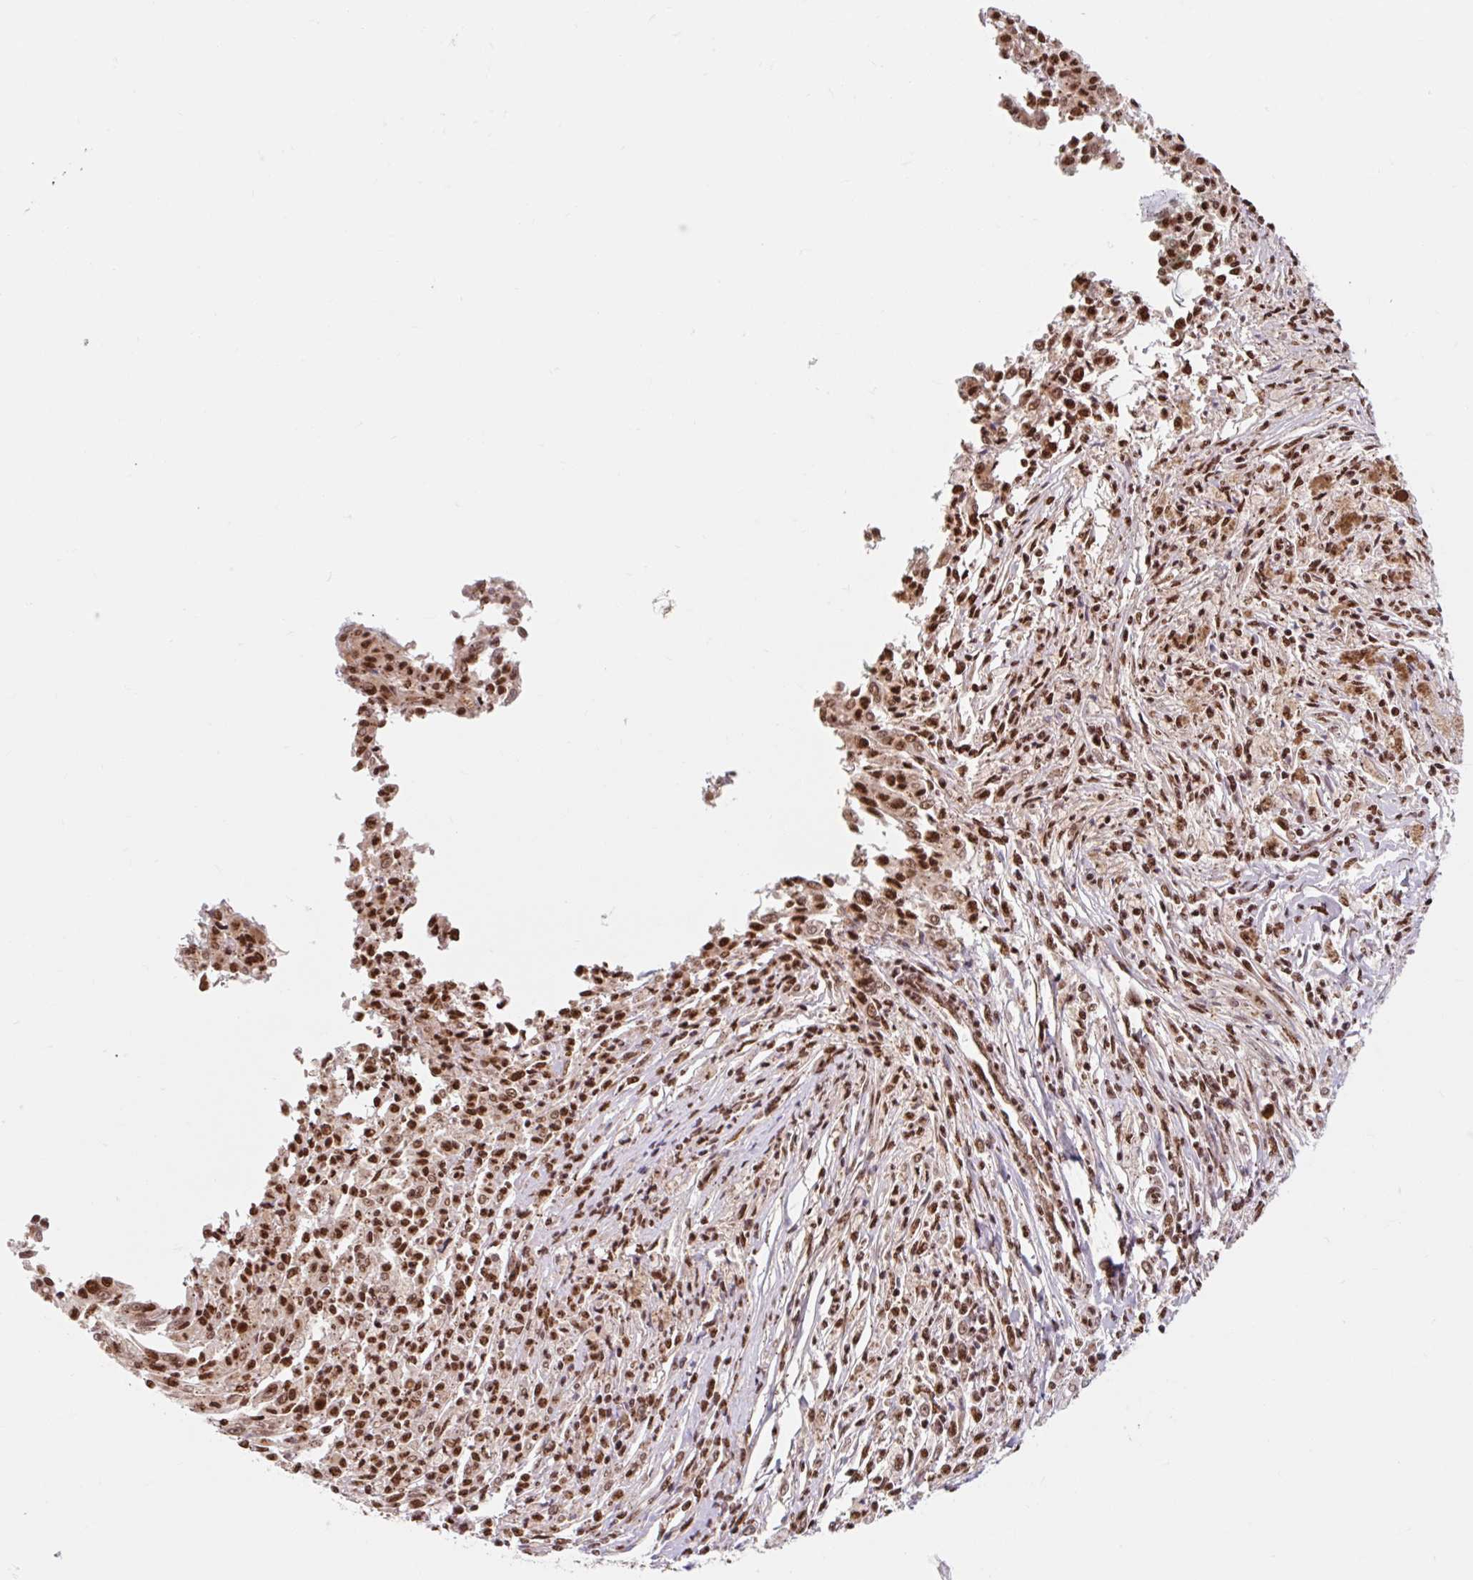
{"staining": {"intensity": "strong", "quantity": ">75%", "location": "nuclear"}, "tissue": "melanoma", "cell_type": "Tumor cells", "image_type": "cancer", "snomed": [{"axis": "morphology", "description": "Malignant melanoma, NOS"}, {"axis": "topography", "description": "Skin"}], "caption": "Strong nuclear expression for a protein is present in approximately >75% of tumor cells of melanoma using immunohistochemistry.", "gene": "BICRA", "patient": {"sex": "female", "age": 52}}